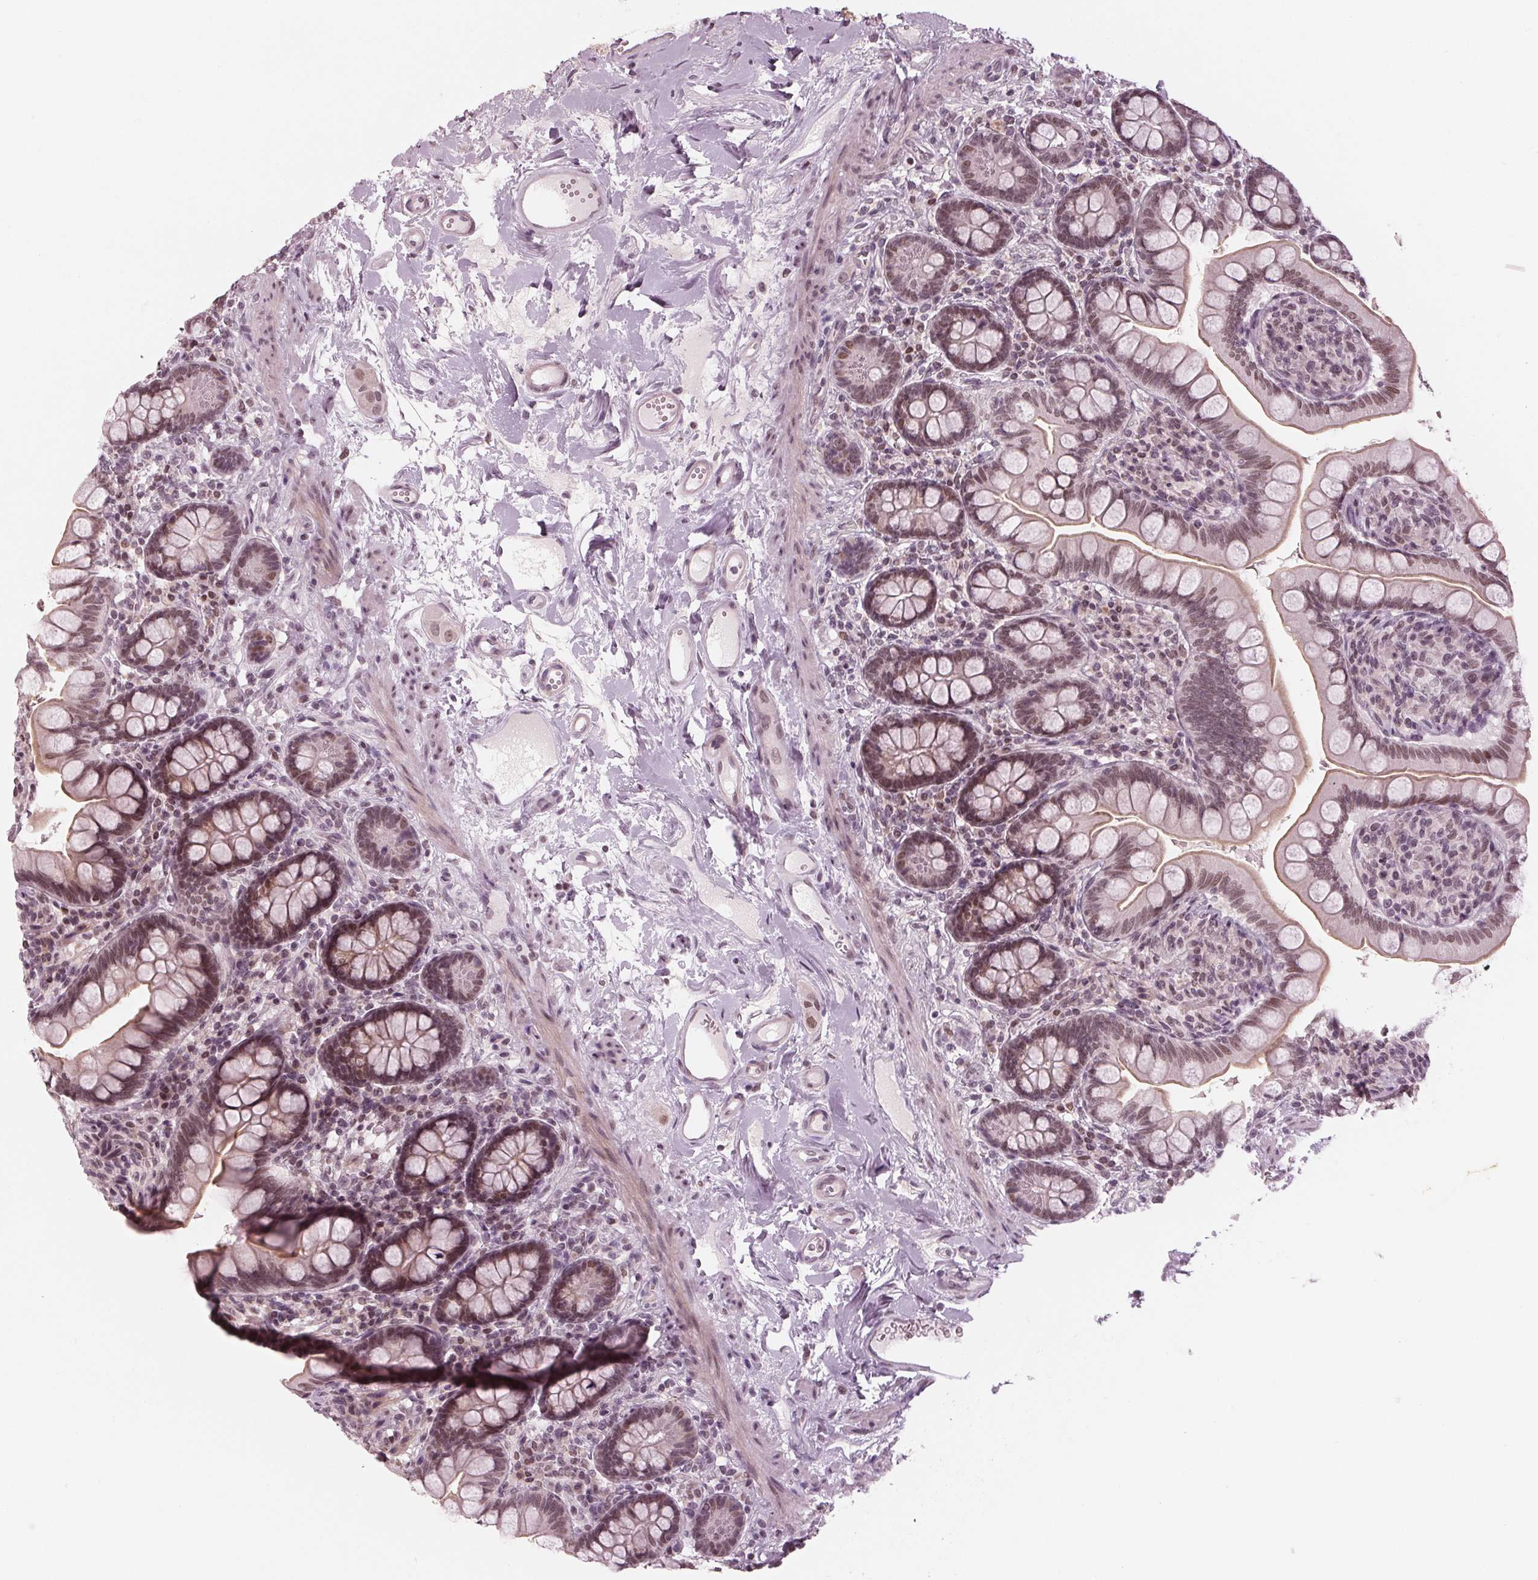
{"staining": {"intensity": "weak", "quantity": ">75%", "location": "cytoplasmic/membranous,nuclear"}, "tissue": "small intestine", "cell_type": "Glandular cells", "image_type": "normal", "snomed": [{"axis": "morphology", "description": "Normal tissue, NOS"}, {"axis": "topography", "description": "Small intestine"}], "caption": "A brown stain shows weak cytoplasmic/membranous,nuclear staining of a protein in glandular cells of unremarkable human small intestine. (Stains: DAB in brown, nuclei in blue, Microscopy: brightfield microscopy at high magnification).", "gene": "DNMT3L", "patient": {"sex": "female", "age": 56}}